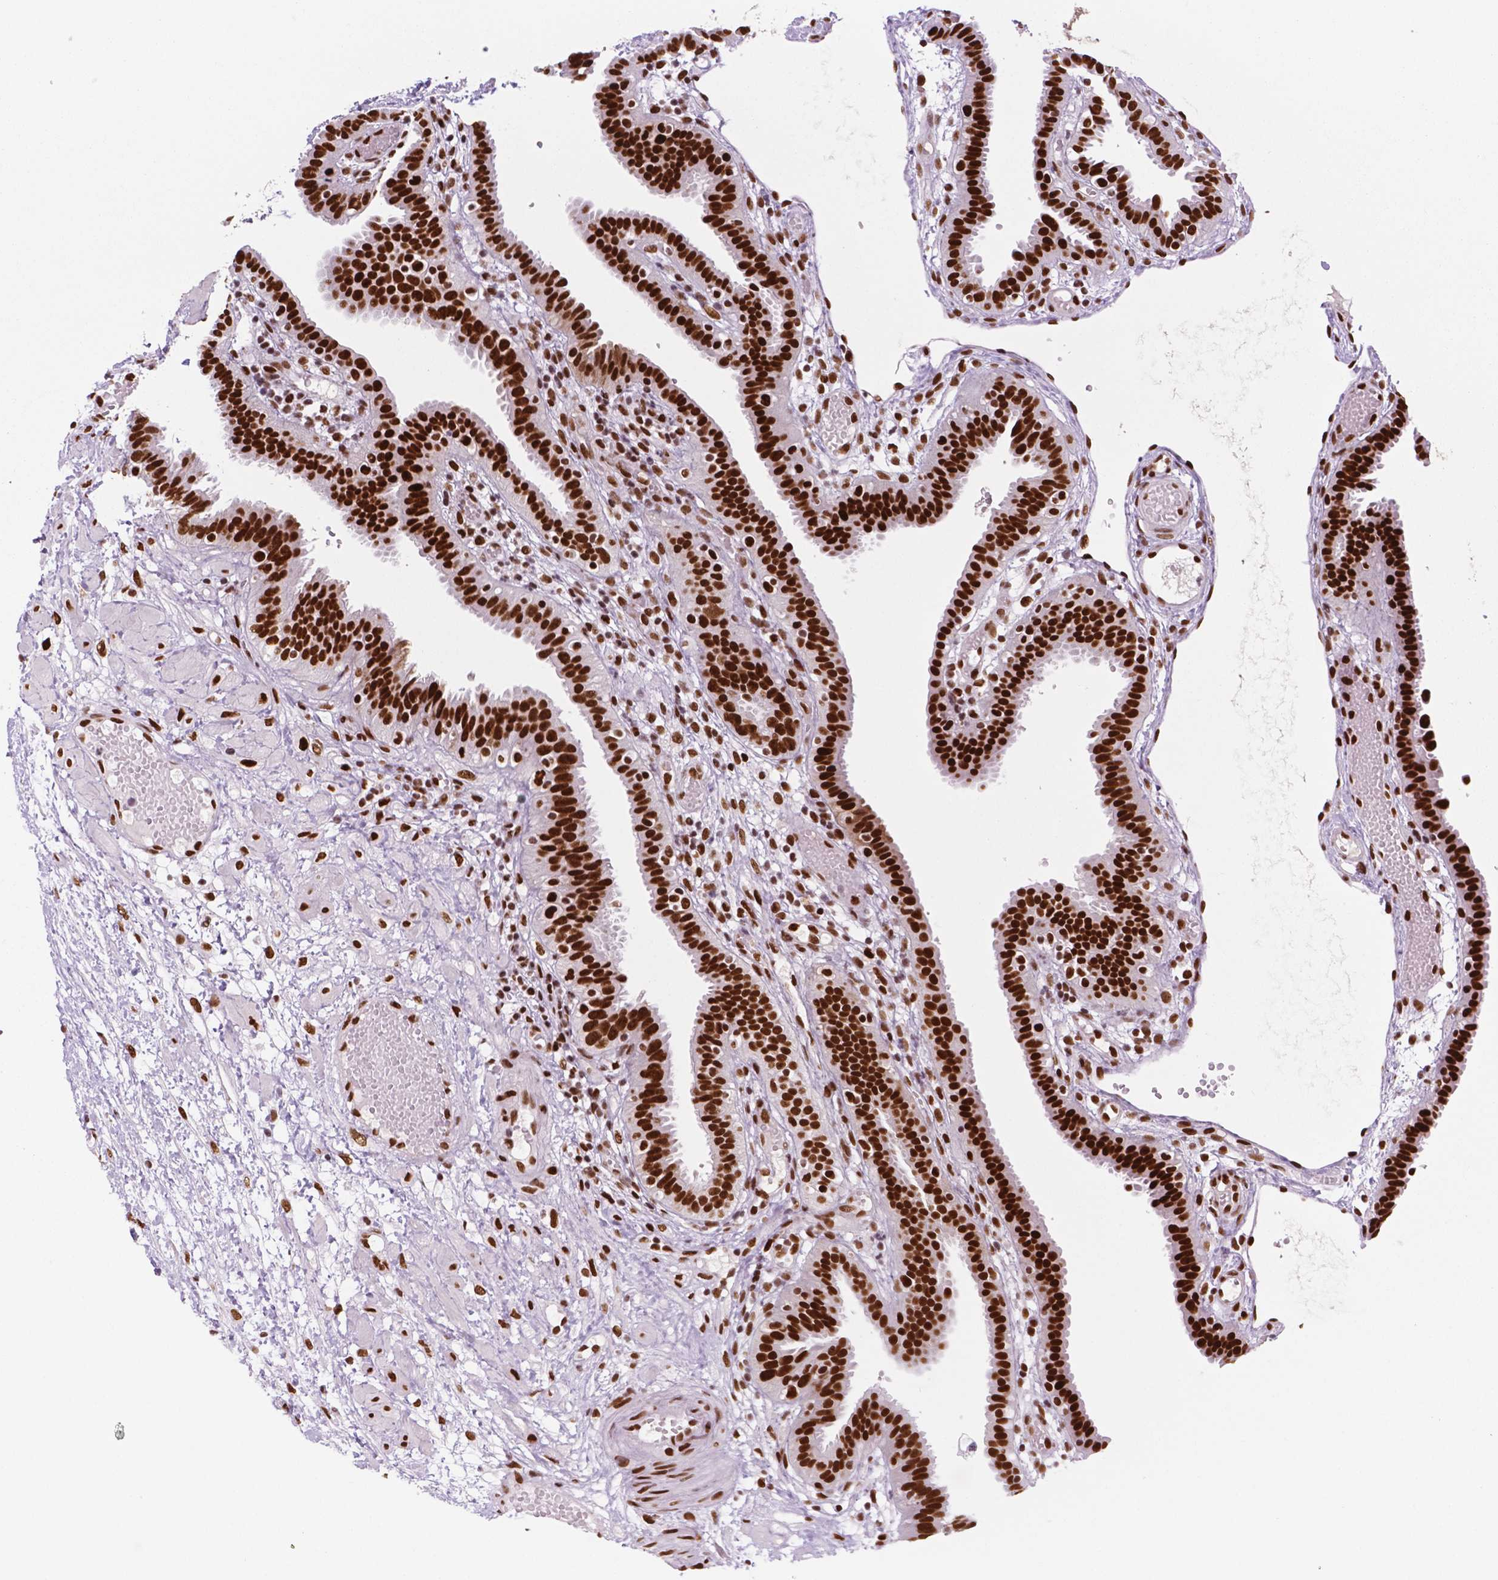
{"staining": {"intensity": "strong", "quantity": ">75%", "location": "nuclear"}, "tissue": "fallopian tube", "cell_type": "Glandular cells", "image_type": "normal", "snomed": [{"axis": "morphology", "description": "Normal tissue, NOS"}, {"axis": "topography", "description": "Fallopian tube"}], "caption": "DAB (3,3'-diaminobenzidine) immunohistochemical staining of unremarkable fallopian tube reveals strong nuclear protein staining in about >75% of glandular cells.", "gene": "MSH6", "patient": {"sex": "female", "age": 37}}